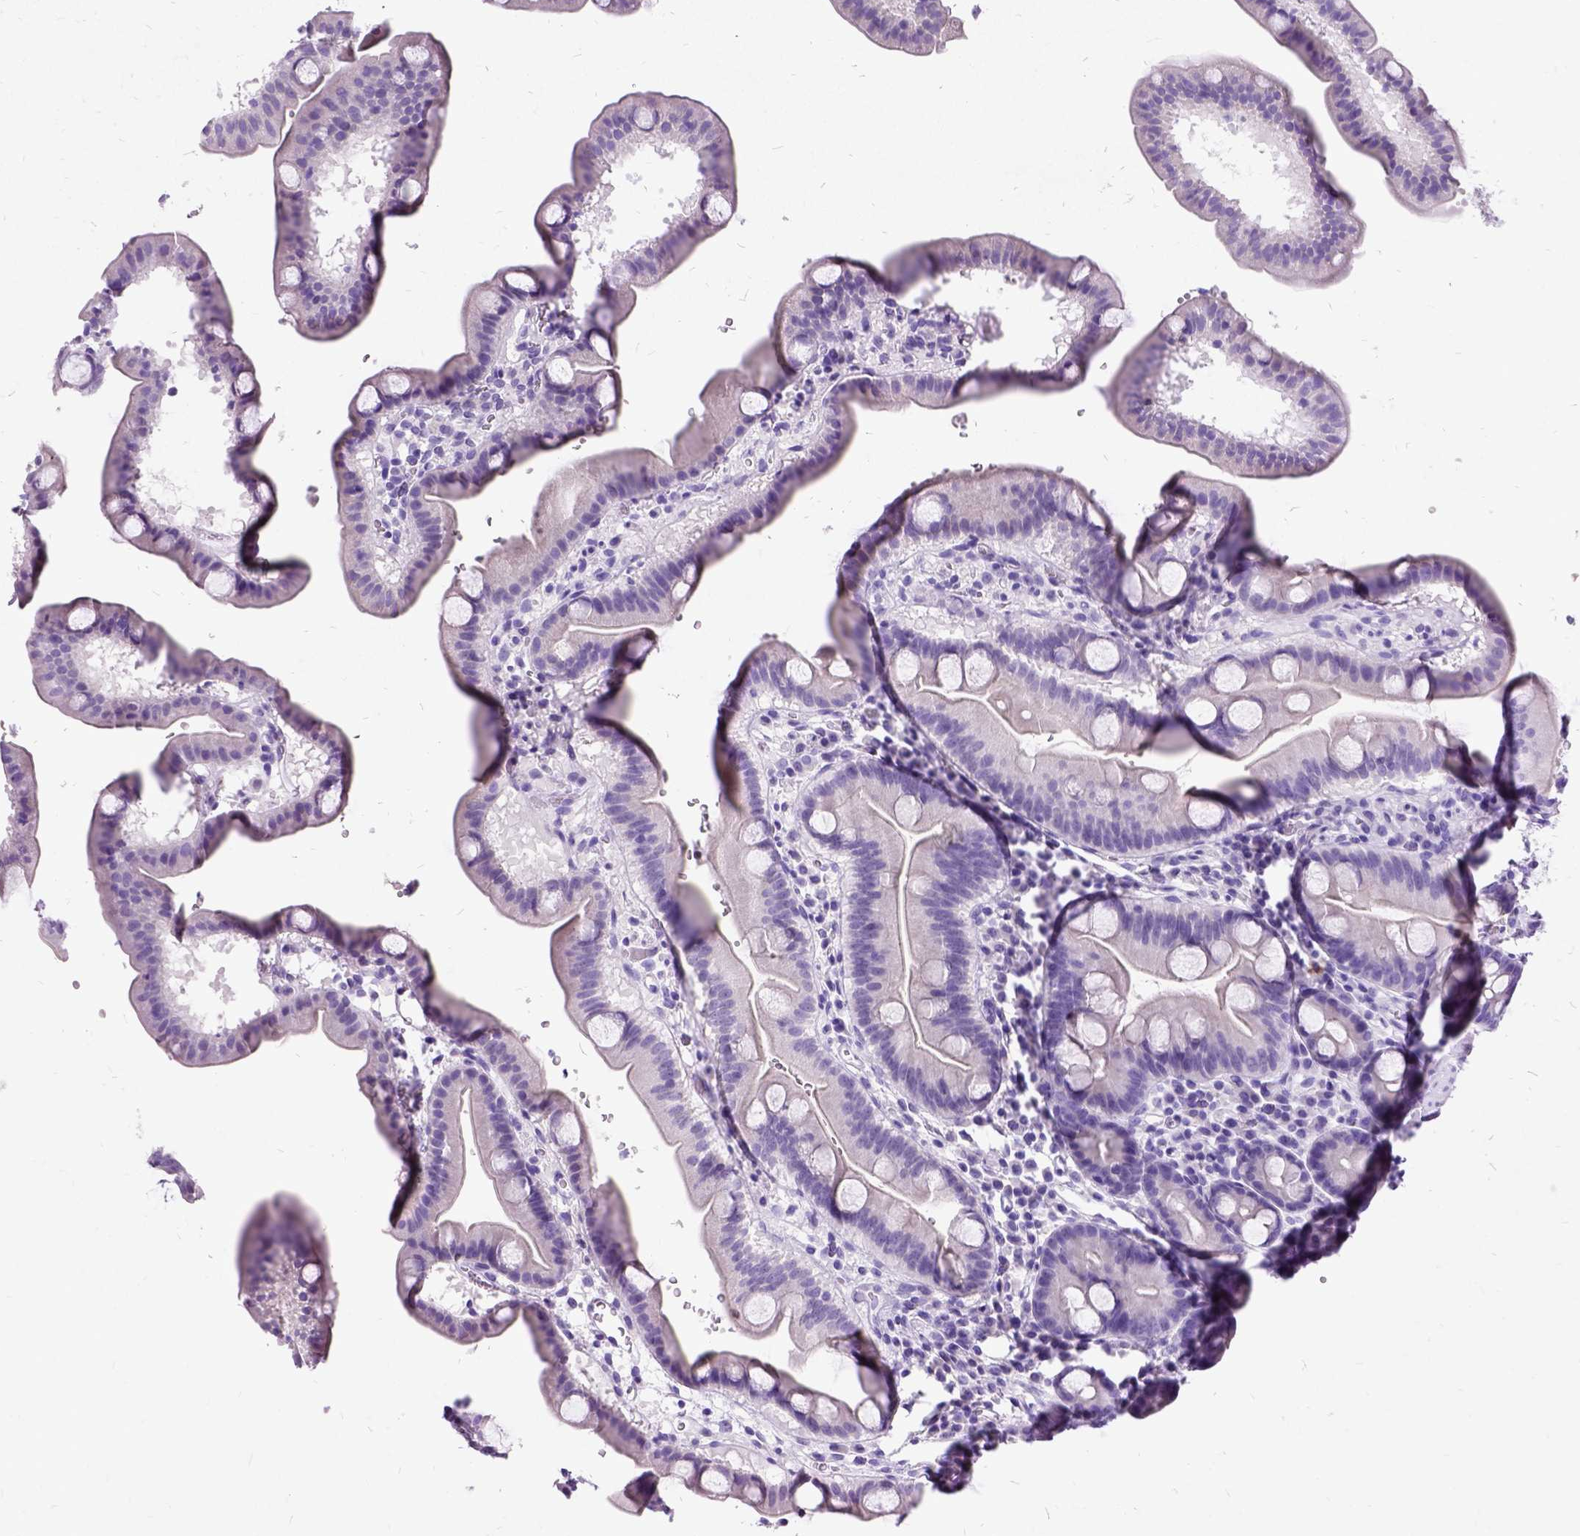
{"staining": {"intensity": "weak", "quantity": "<25%", "location": "cytoplasmic/membranous"}, "tissue": "duodenum", "cell_type": "Glandular cells", "image_type": "normal", "snomed": [{"axis": "morphology", "description": "Normal tissue, NOS"}, {"axis": "topography", "description": "Duodenum"}], "caption": "This is a histopathology image of immunohistochemistry staining of benign duodenum, which shows no positivity in glandular cells. Nuclei are stained in blue.", "gene": "NEUROD4", "patient": {"sex": "male", "age": 59}}